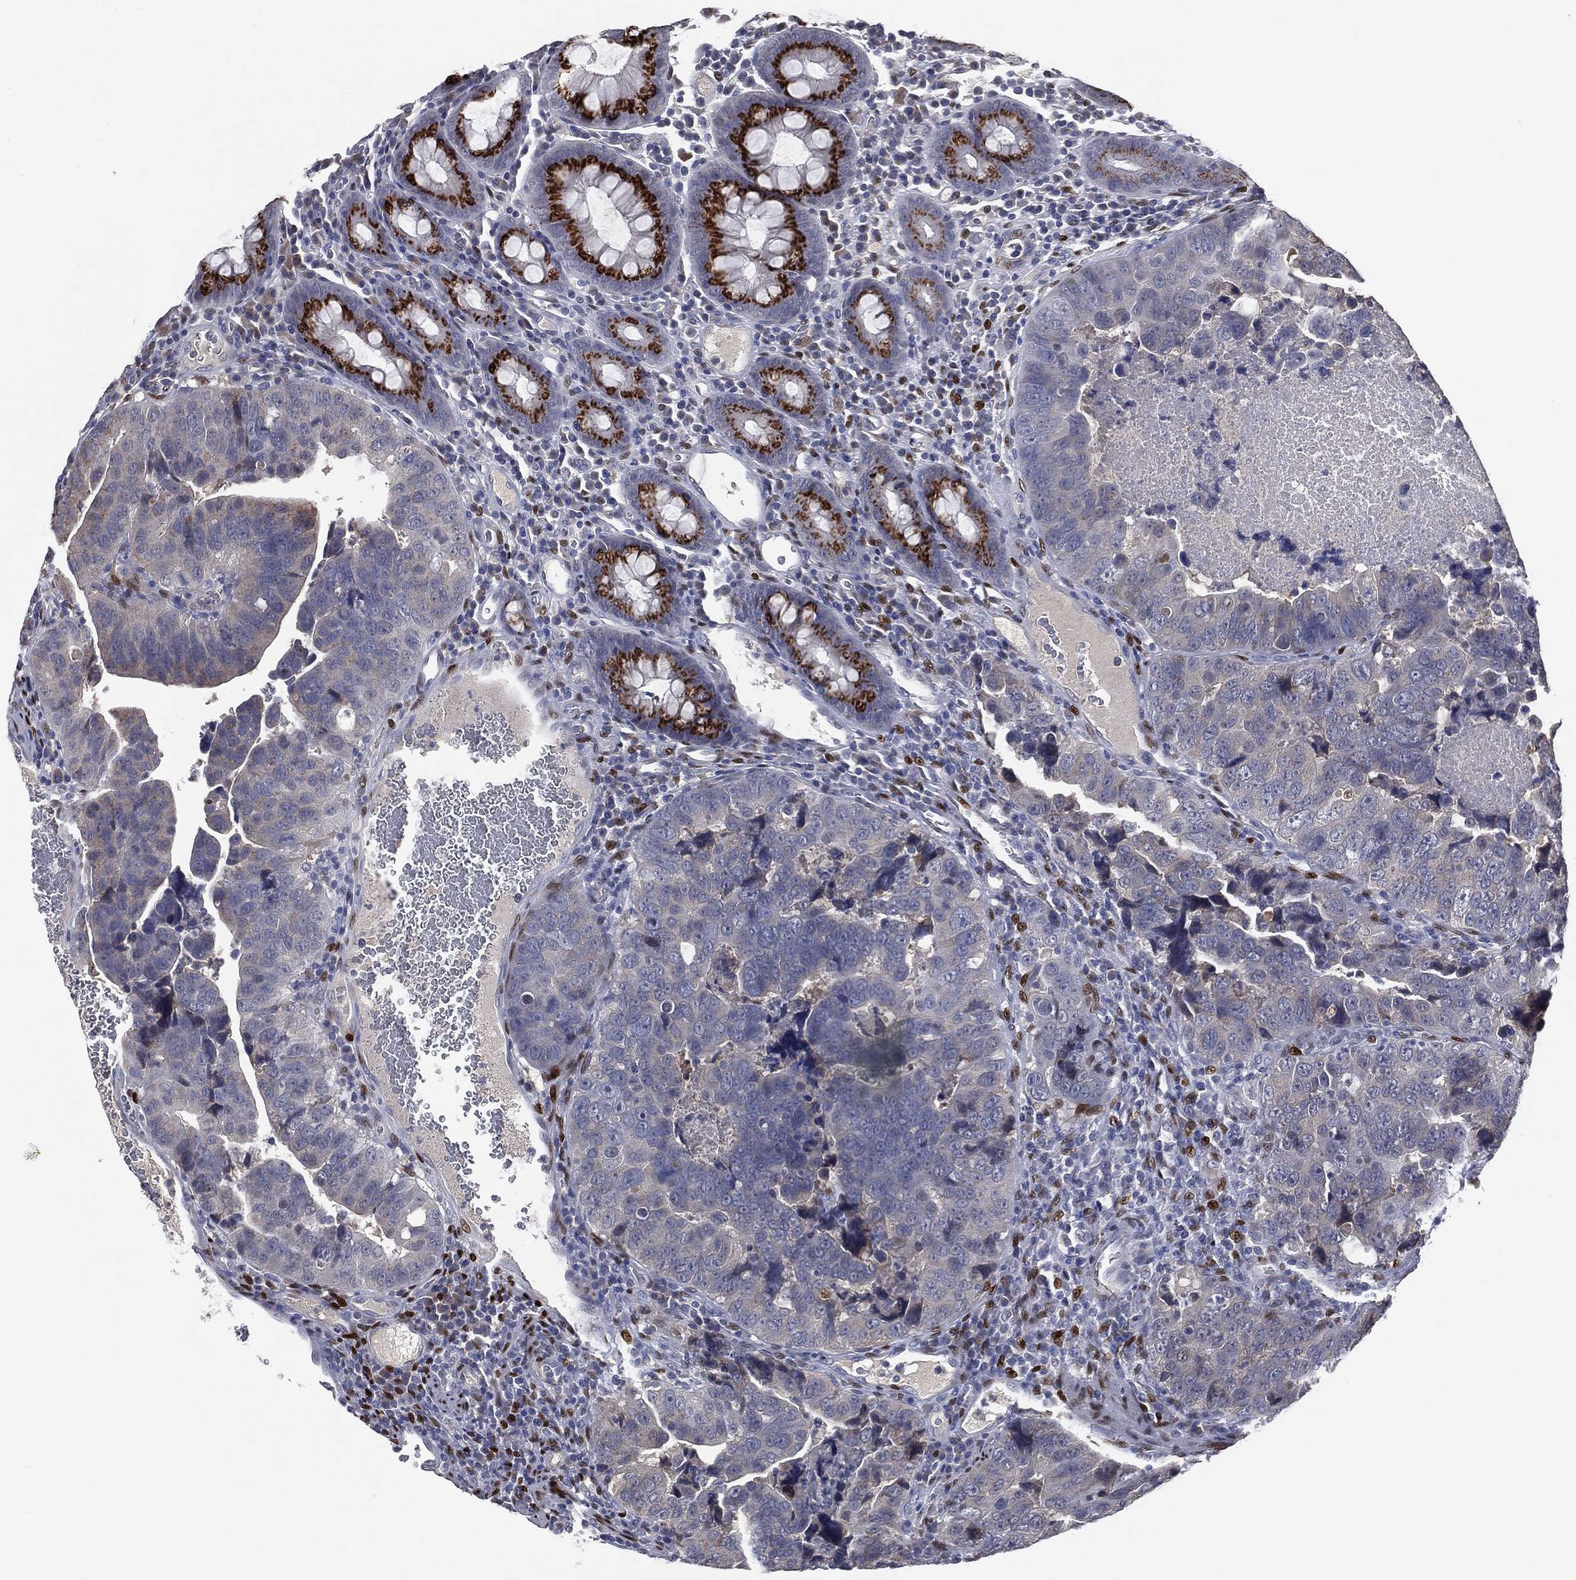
{"staining": {"intensity": "negative", "quantity": "none", "location": "none"}, "tissue": "colorectal cancer", "cell_type": "Tumor cells", "image_type": "cancer", "snomed": [{"axis": "morphology", "description": "Adenocarcinoma, NOS"}, {"axis": "topography", "description": "Colon"}], "caption": "Immunohistochemical staining of colorectal cancer demonstrates no significant staining in tumor cells.", "gene": "CASD1", "patient": {"sex": "female", "age": 72}}